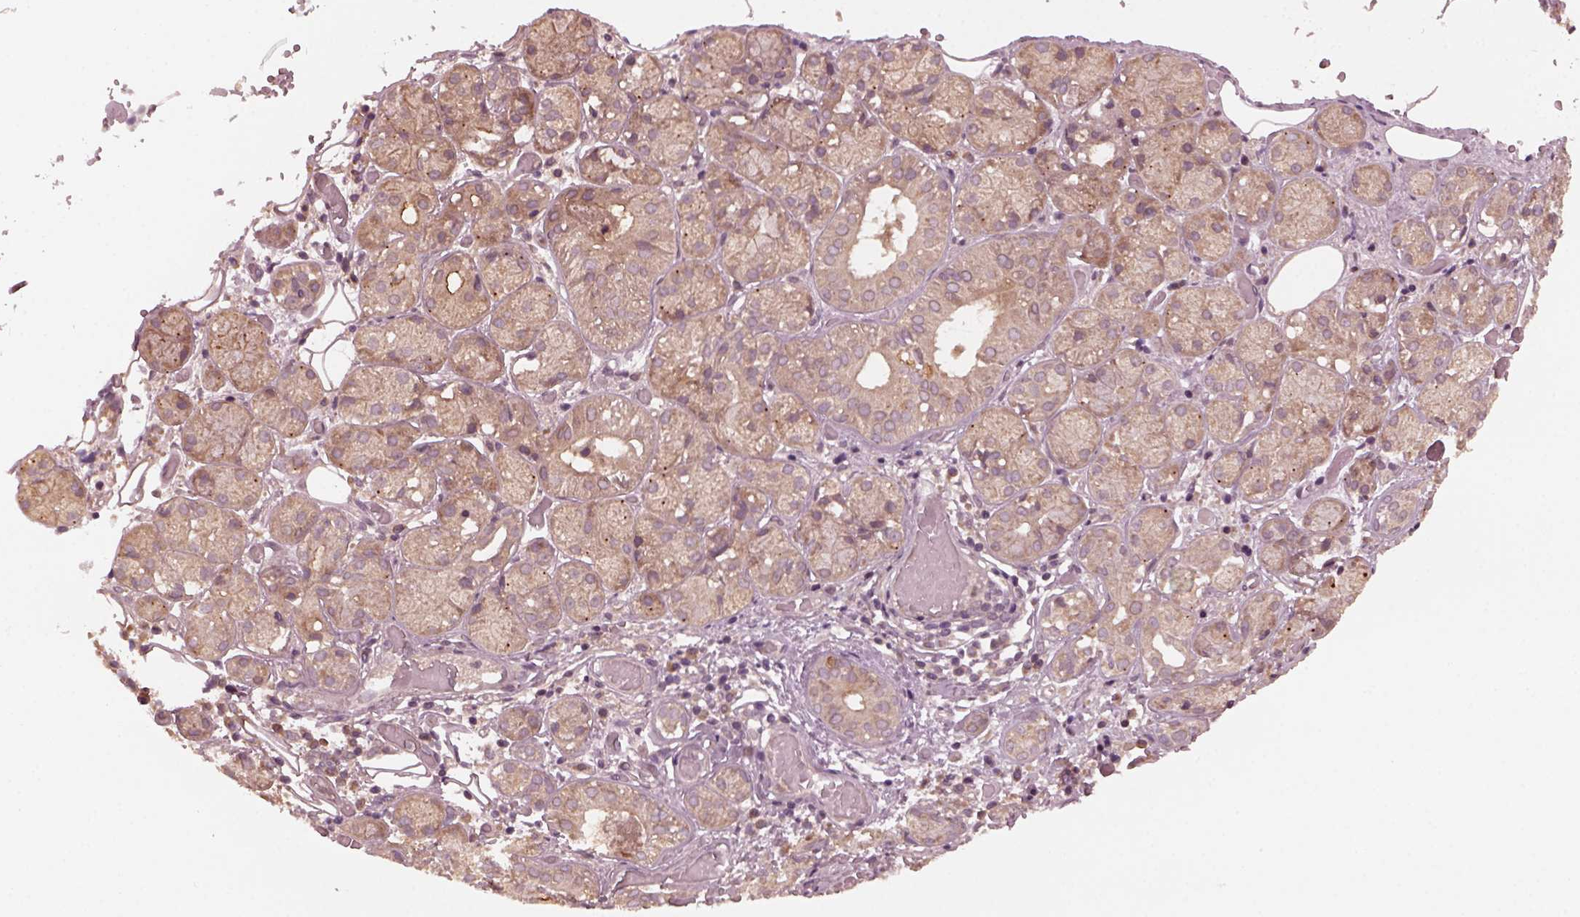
{"staining": {"intensity": "moderate", "quantity": "25%-75%", "location": "cytoplasmic/membranous"}, "tissue": "salivary gland", "cell_type": "Glandular cells", "image_type": "normal", "snomed": [{"axis": "morphology", "description": "Normal tissue, NOS"}, {"axis": "topography", "description": "Salivary gland"}, {"axis": "topography", "description": "Peripheral nerve tissue"}], "caption": "About 25%-75% of glandular cells in unremarkable salivary gland show moderate cytoplasmic/membranous protein staining as visualized by brown immunohistochemical staining.", "gene": "FAF2", "patient": {"sex": "male", "age": 71}}